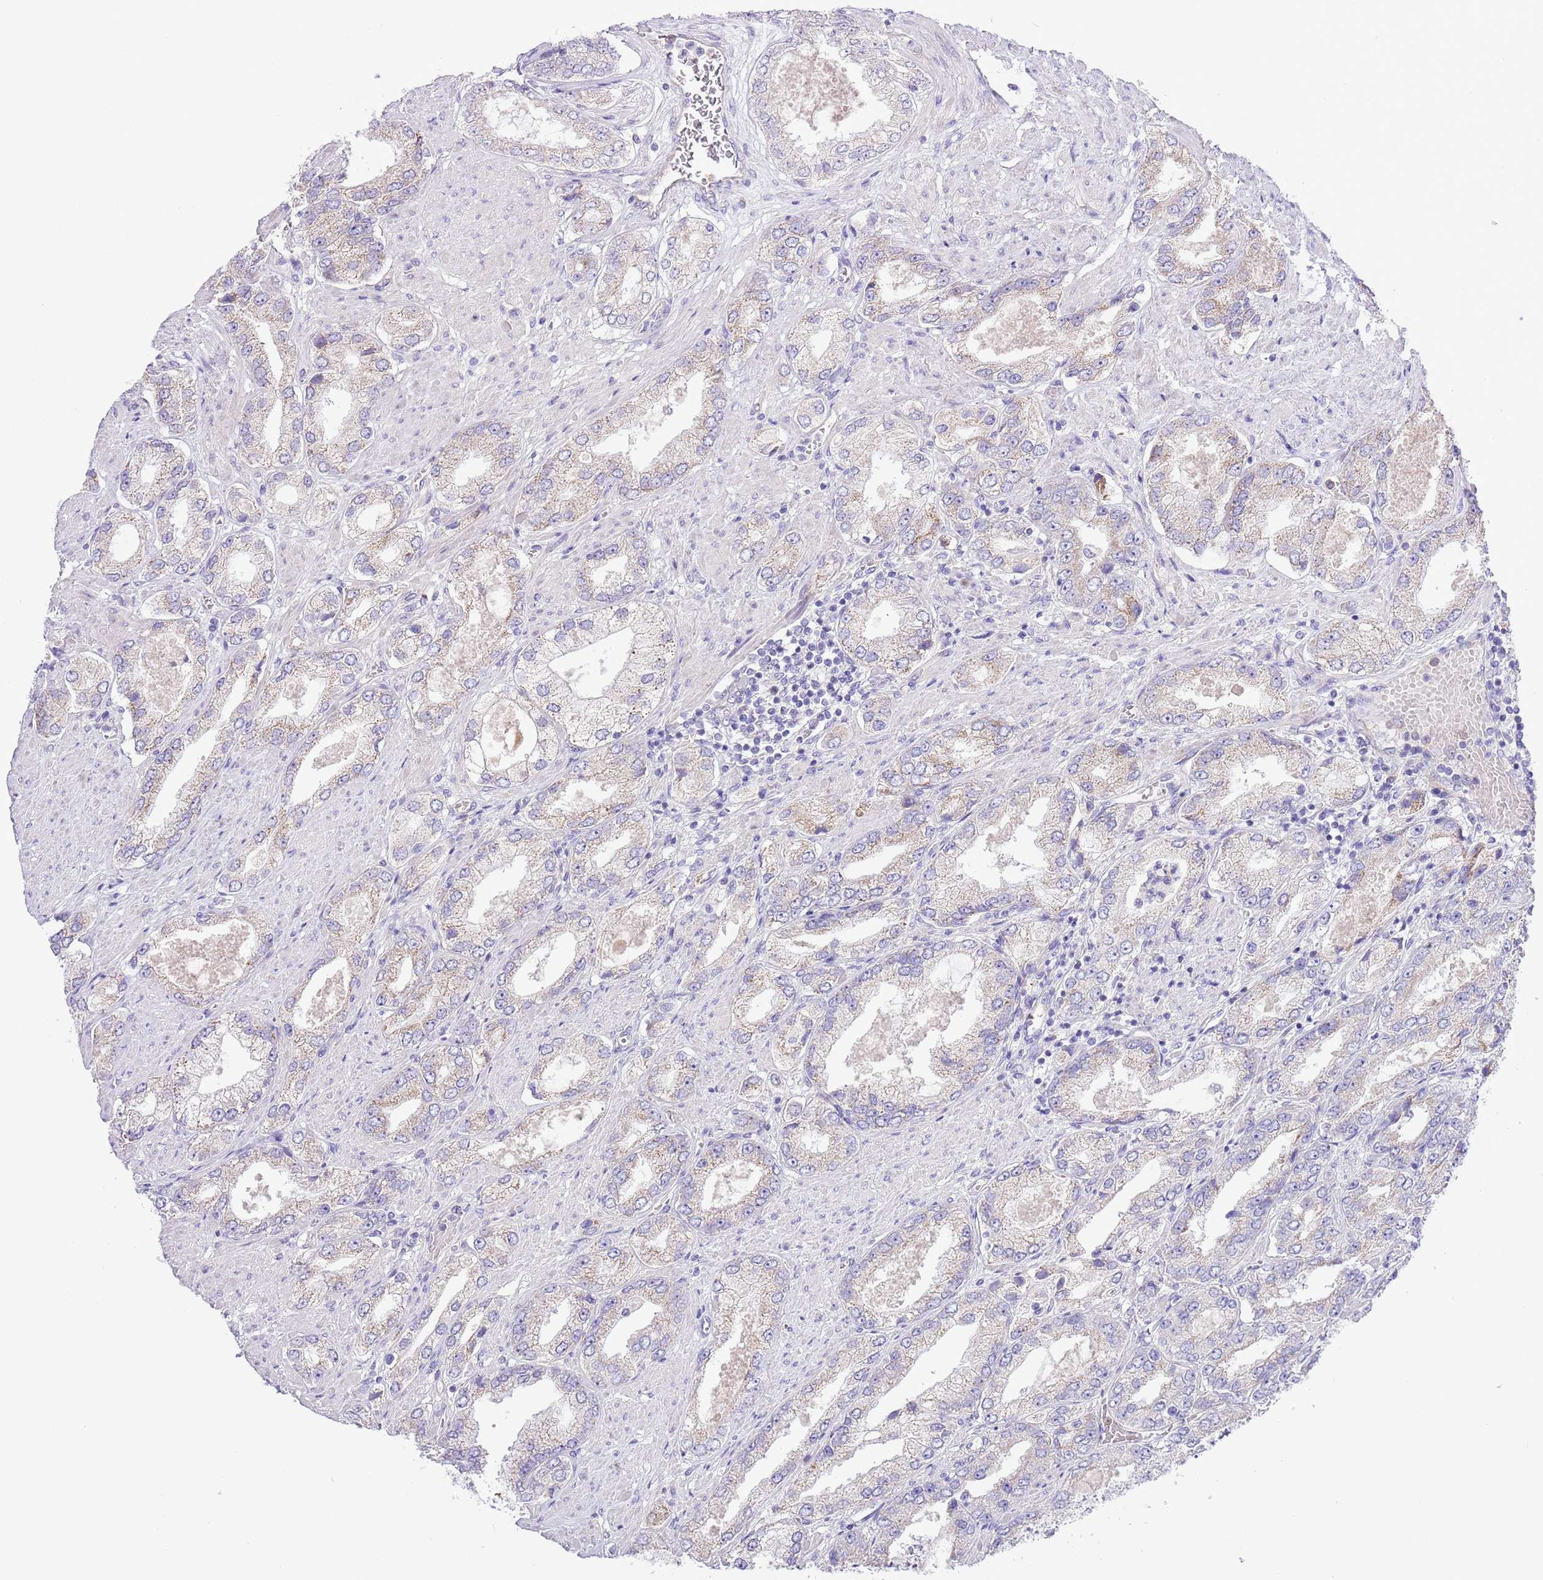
{"staining": {"intensity": "weak", "quantity": "25%-75%", "location": "cytoplasmic/membranous"}, "tissue": "prostate cancer", "cell_type": "Tumor cells", "image_type": "cancer", "snomed": [{"axis": "morphology", "description": "Adenocarcinoma, High grade"}, {"axis": "topography", "description": "Prostate"}], "caption": "Prostate high-grade adenocarcinoma was stained to show a protein in brown. There is low levels of weak cytoplasmic/membranous positivity in approximately 25%-75% of tumor cells.", "gene": "OAZ2", "patient": {"sex": "male", "age": 68}}